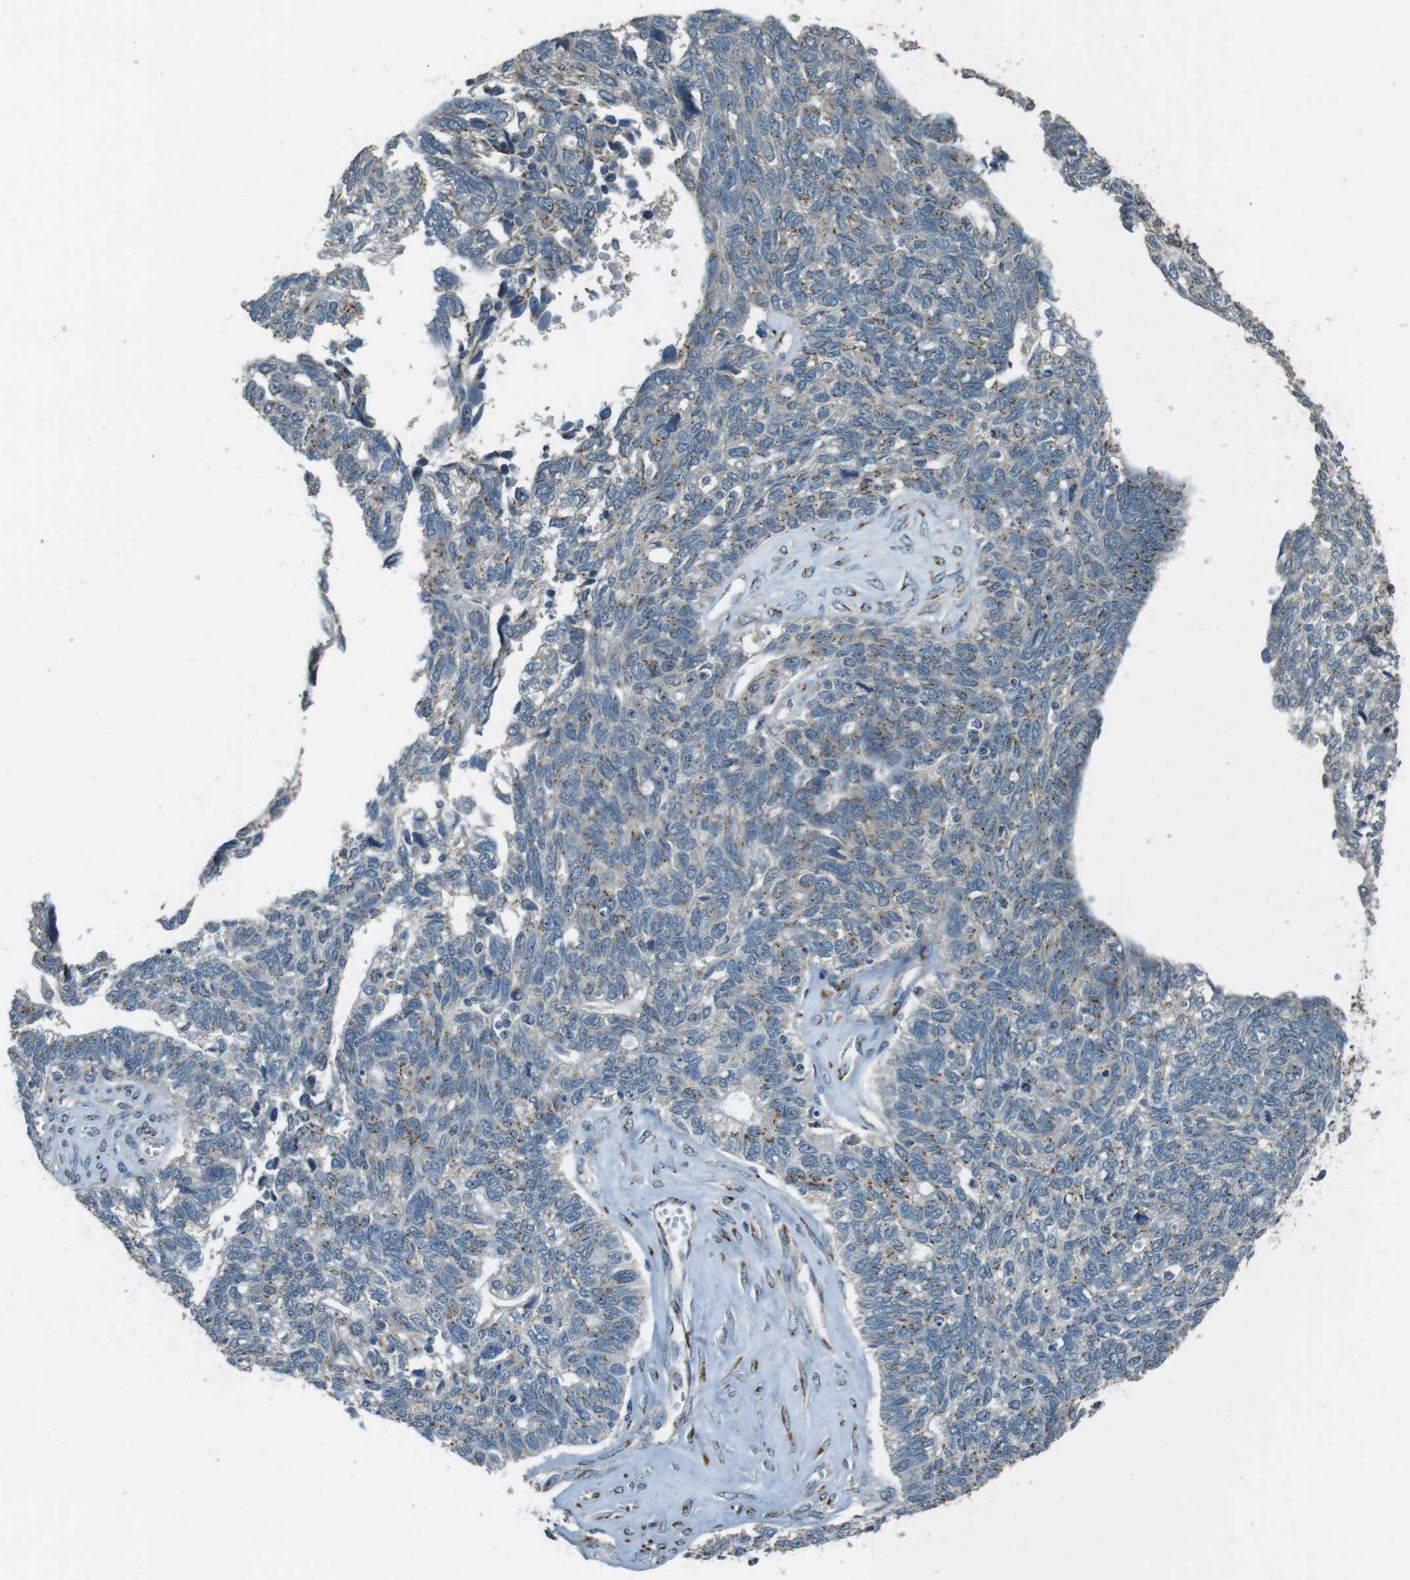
{"staining": {"intensity": "moderate", "quantity": "25%-75%", "location": "cytoplasmic/membranous"}, "tissue": "ovarian cancer", "cell_type": "Tumor cells", "image_type": "cancer", "snomed": [{"axis": "morphology", "description": "Cystadenocarcinoma, serous, NOS"}, {"axis": "topography", "description": "Ovary"}], "caption": "A brown stain highlights moderate cytoplasmic/membranous staining of a protein in human ovarian cancer (serous cystadenocarcinoma) tumor cells.", "gene": "TMEM115", "patient": {"sex": "female", "age": 79}}